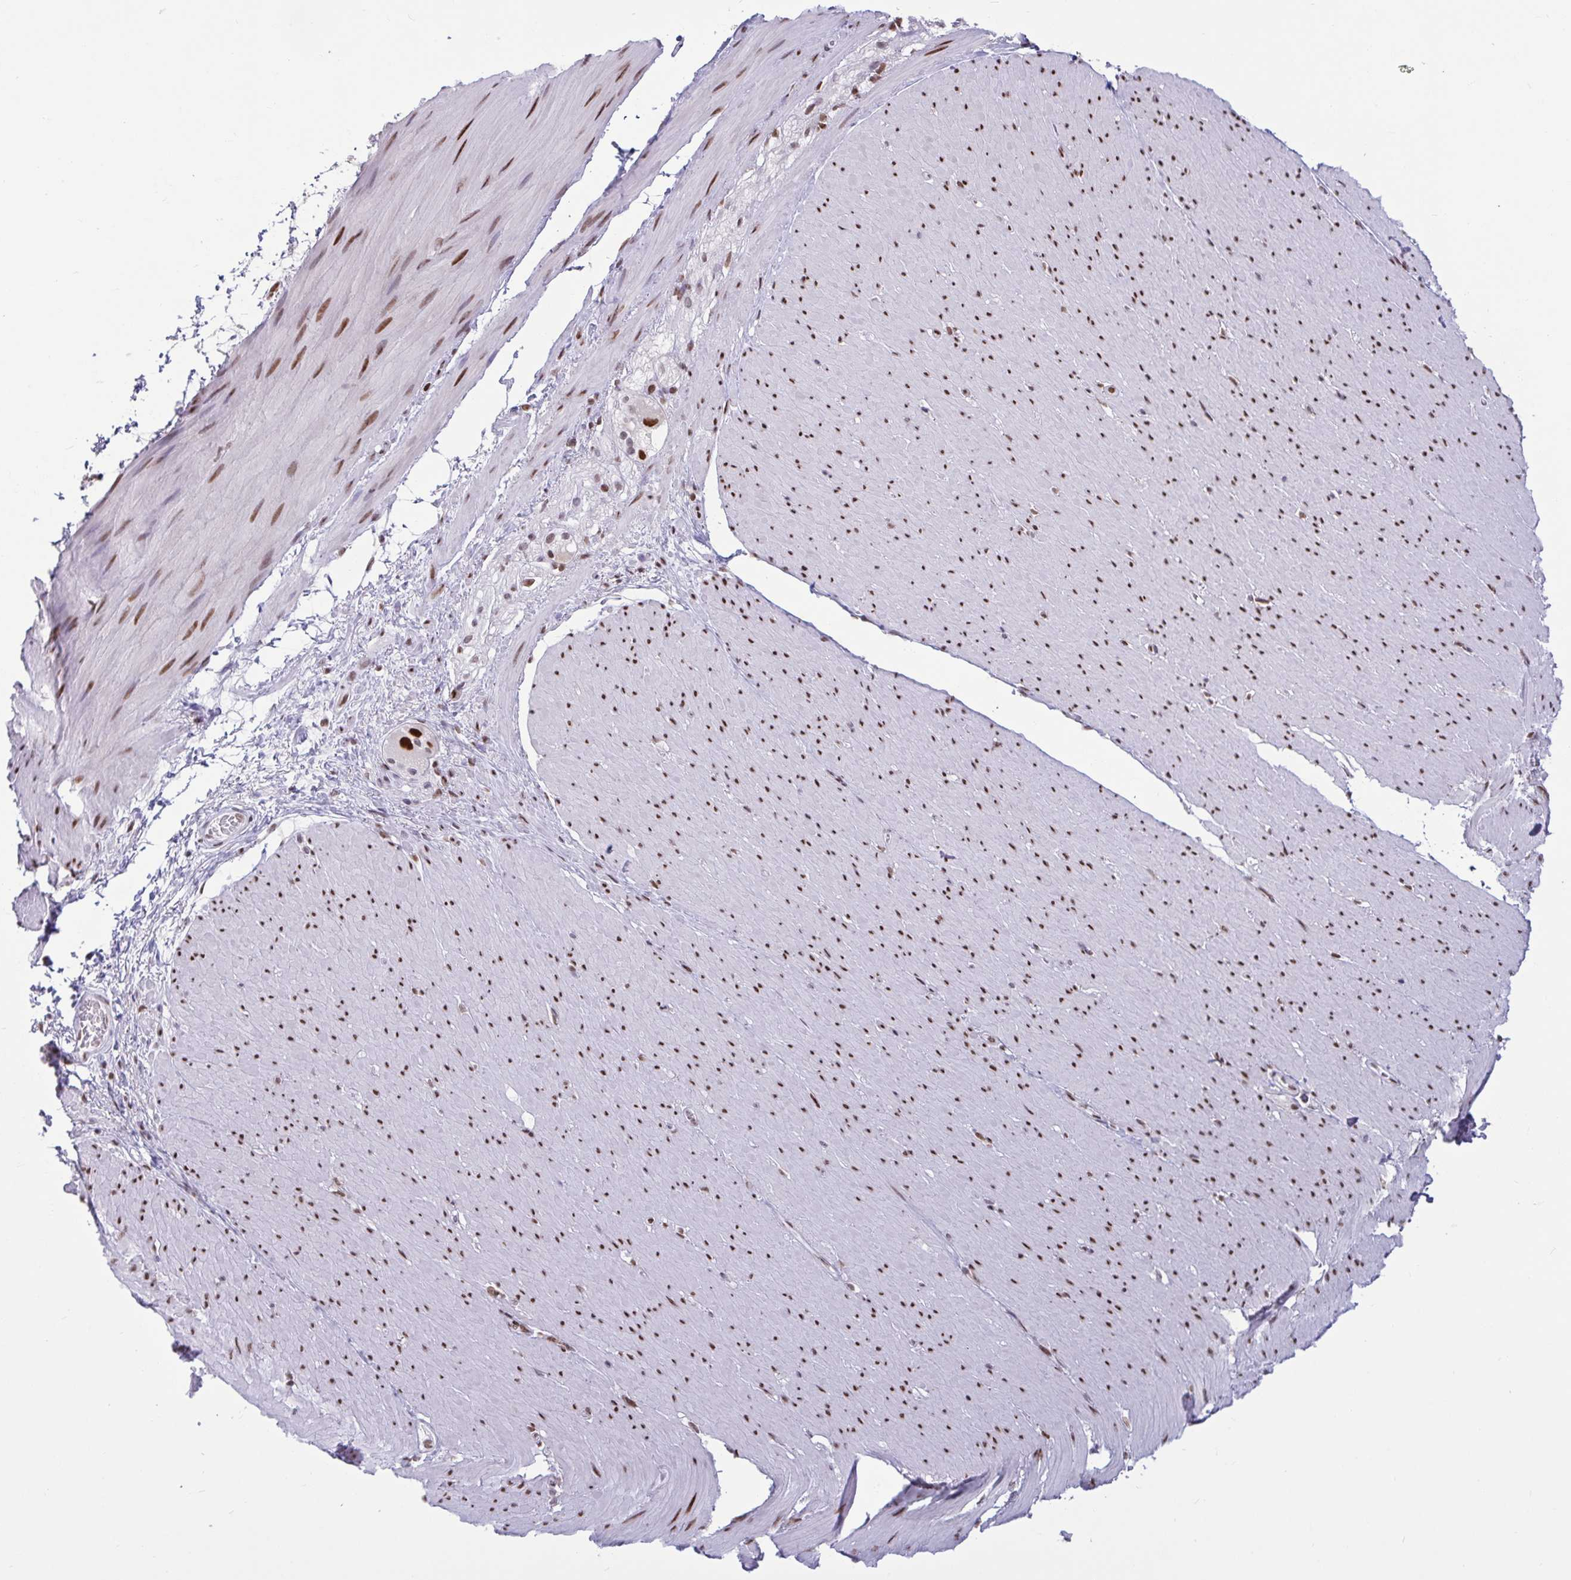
{"staining": {"intensity": "moderate", "quantity": ">75%", "location": "nuclear"}, "tissue": "smooth muscle", "cell_type": "Smooth muscle cells", "image_type": "normal", "snomed": [{"axis": "morphology", "description": "Normal tissue, NOS"}, {"axis": "topography", "description": "Smooth muscle"}, {"axis": "topography", "description": "Rectum"}], "caption": "Smooth muscle cells show medium levels of moderate nuclear staining in approximately >75% of cells in benign human smooth muscle. (brown staining indicates protein expression, while blue staining denotes nuclei).", "gene": "CBFA2T2", "patient": {"sex": "male", "age": 53}}